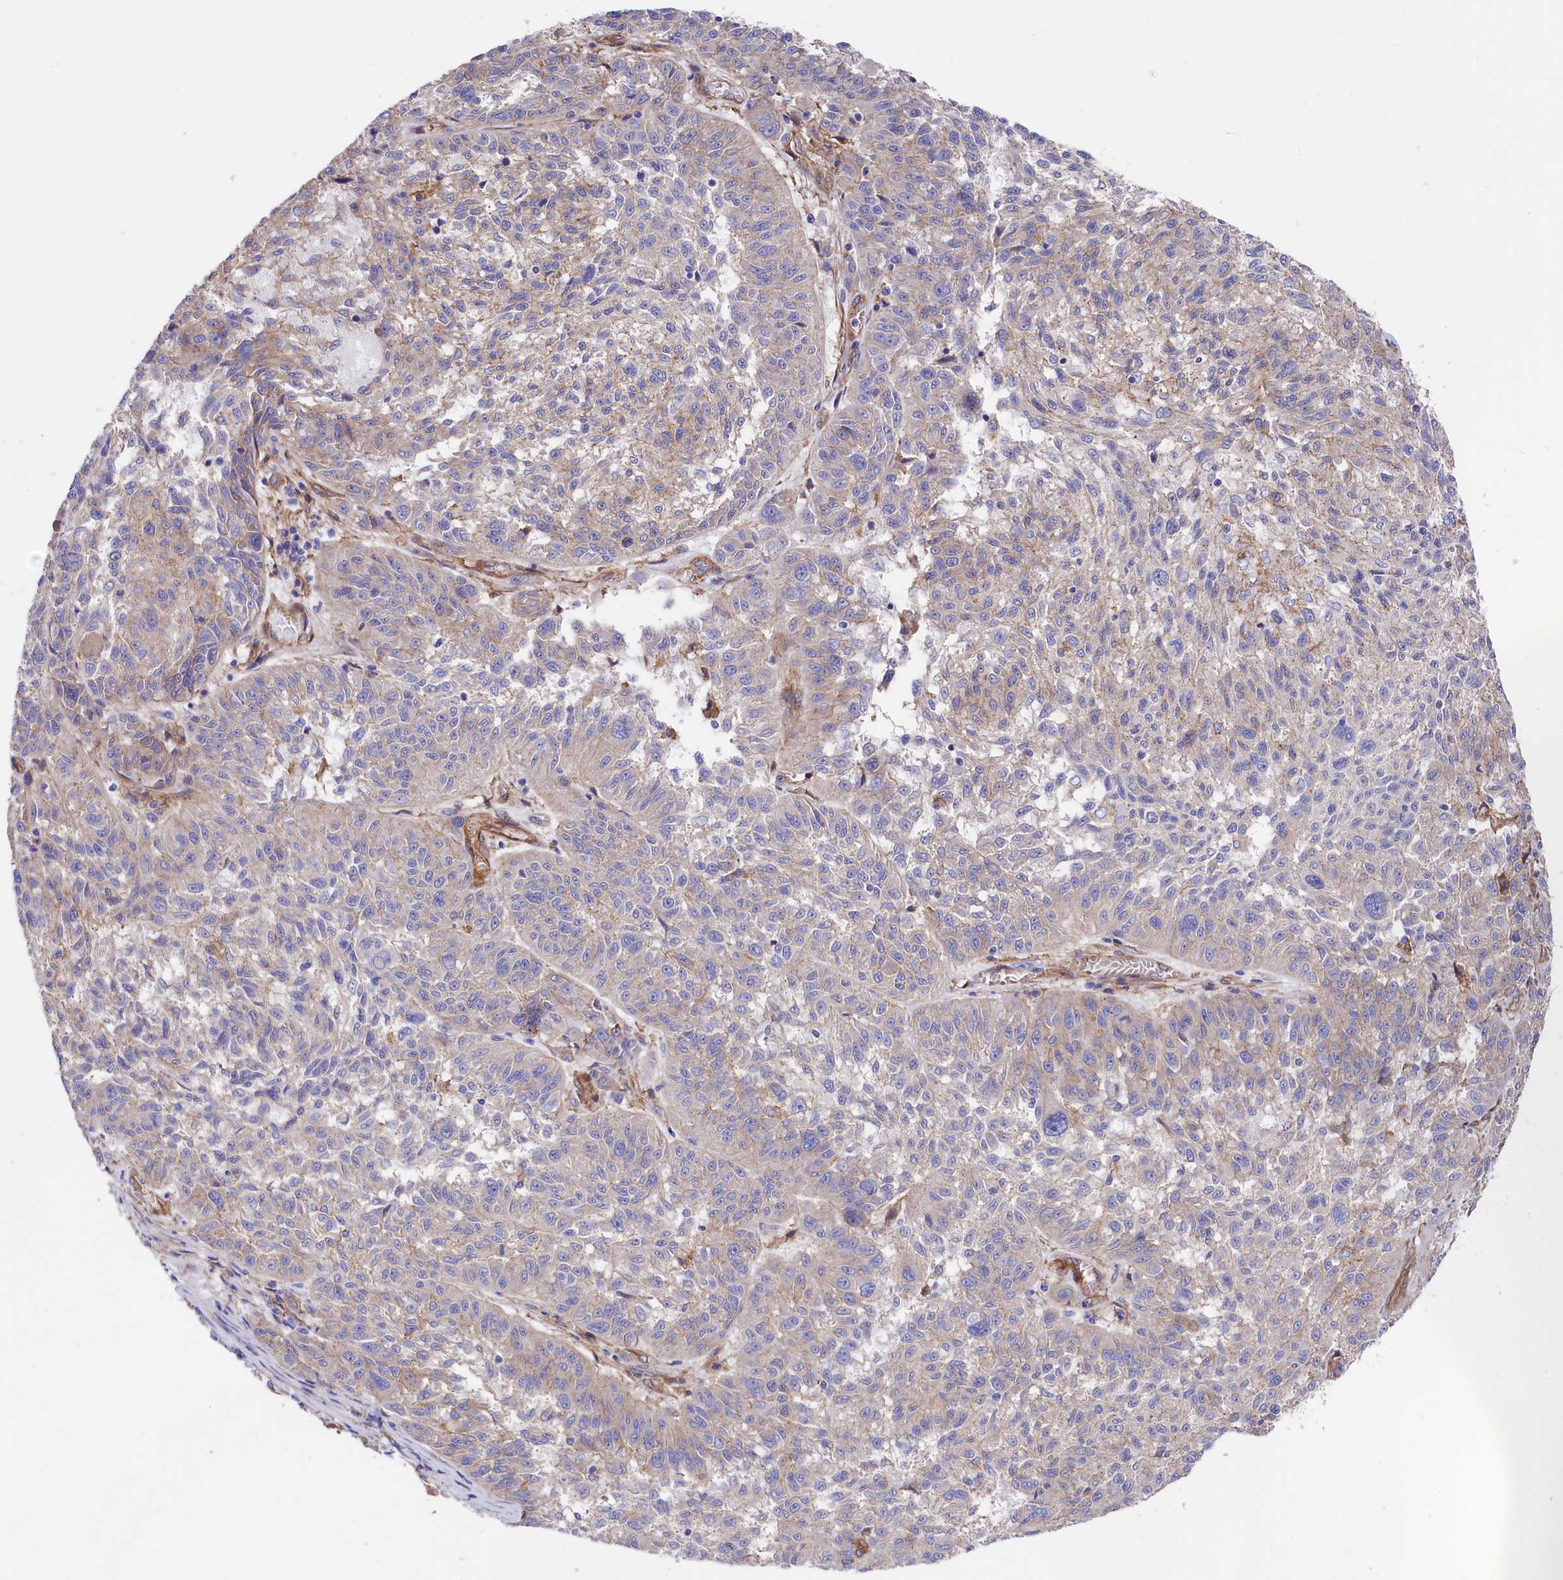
{"staining": {"intensity": "negative", "quantity": "none", "location": "none"}, "tissue": "melanoma", "cell_type": "Tumor cells", "image_type": "cancer", "snomed": [{"axis": "morphology", "description": "Malignant melanoma, NOS"}, {"axis": "topography", "description": "Skin"}], "caption": "Tumor cells are negative for protein expression in human melanoma.", "gene": "TNKS1BP1", "patient": {"sex": "male", "age": 53}}